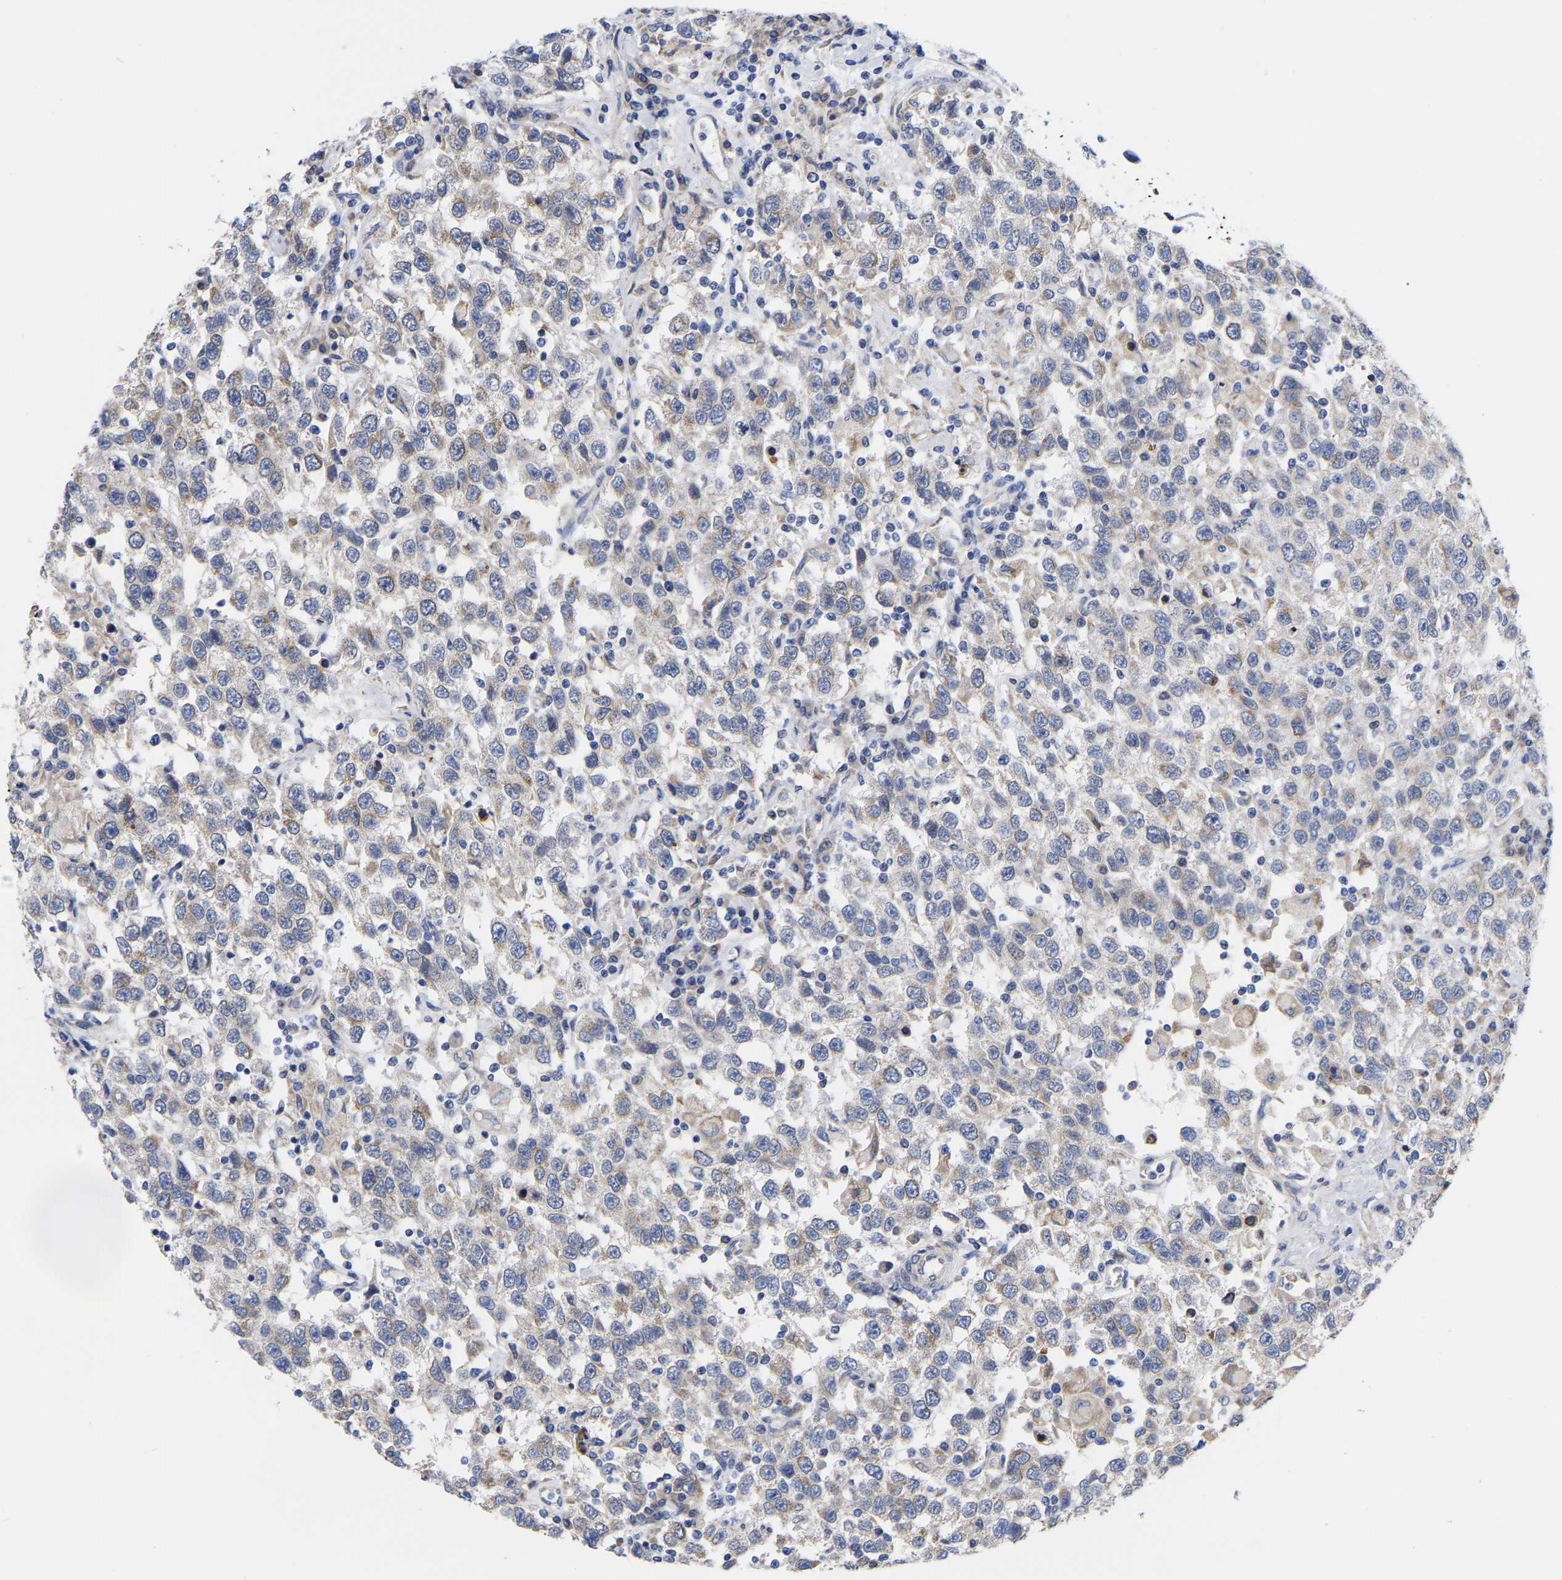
{"staining": {"intensity": "weak", "quantity": "25%-75%", "location": "cytoplasmic/membranous"}, "tissue": "testis cancer", "cell_type": "Tumor cells", "image_type": "cancer", "snomed": [{"axis": "morphology", "description": "Seminoma, NOS"}, {"axis": "topography", "description": "Testis"}], "caption": "Tumor cells exhibit low levels of weak cytoplasmic/membranous expression in about 25%-75% of cells in testis cancer (seminoma).", "gene": "CFAP298", "patient": {"sex": "male", "age": 41}}